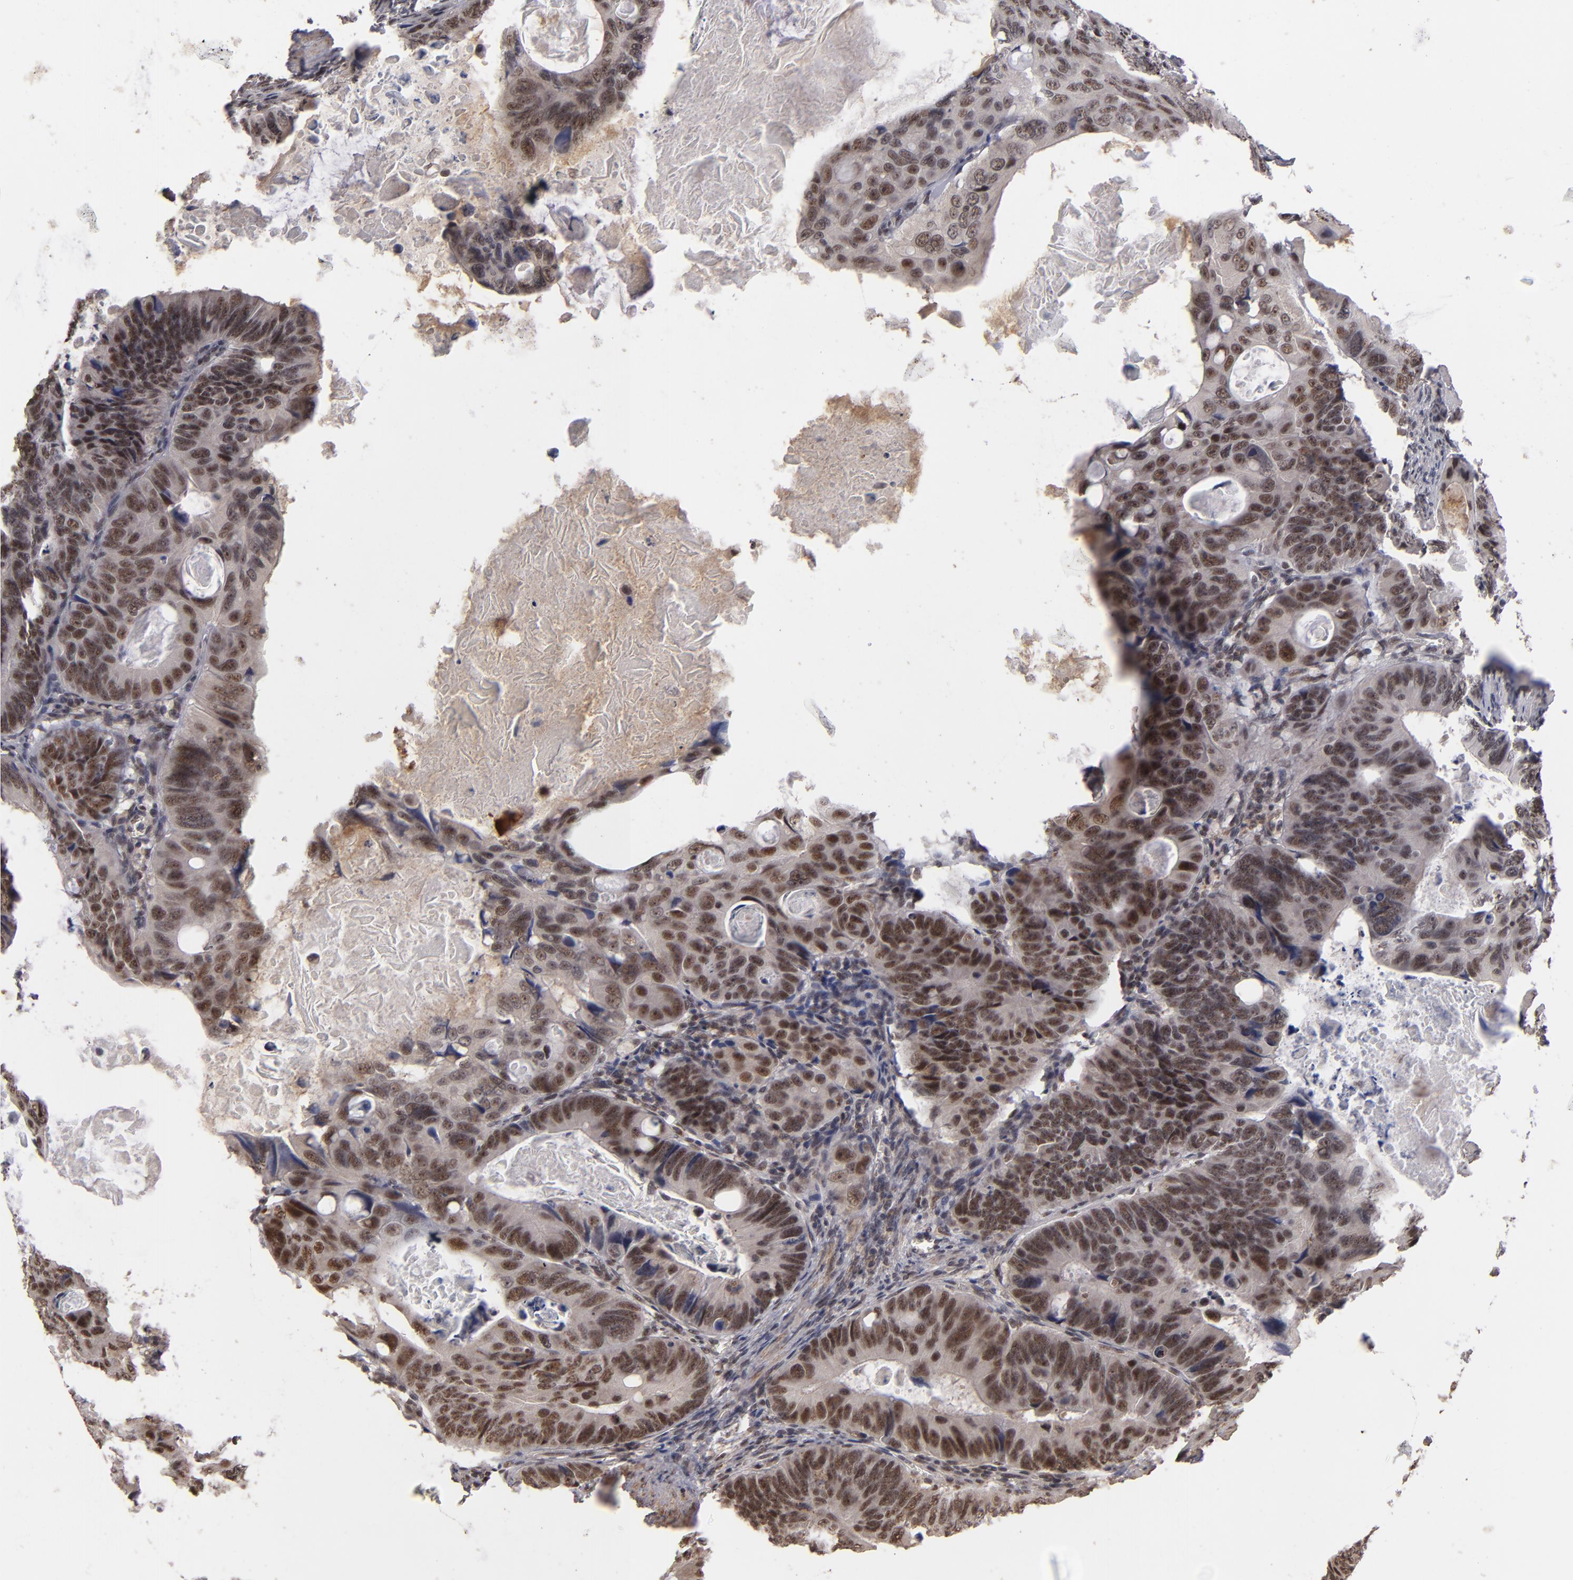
{"staining": {"intensity": "moderate", "quantity": ">75%", "location": "nuclear"}, "tissue": "colorectal cancer", "cell_type": "Tumor cells", "image_type": "cancer", "snomed": [{"axis": "morphology", "description": "Adenocarcinoma, NOS"}, {"axis": "topography", "description": "Colon"}], "caption": "Immunohistochemistry image of neoplastic tissue: colorectal adenocarcinoma stained using immunohistochemistry reveals medium levels of moderate protein expression localized specifically in the nuclear of tumor cells, appearing as a nuclear brown color.", "gene": "ZNF234", "patient": {"sex": "female", "age": 55}}